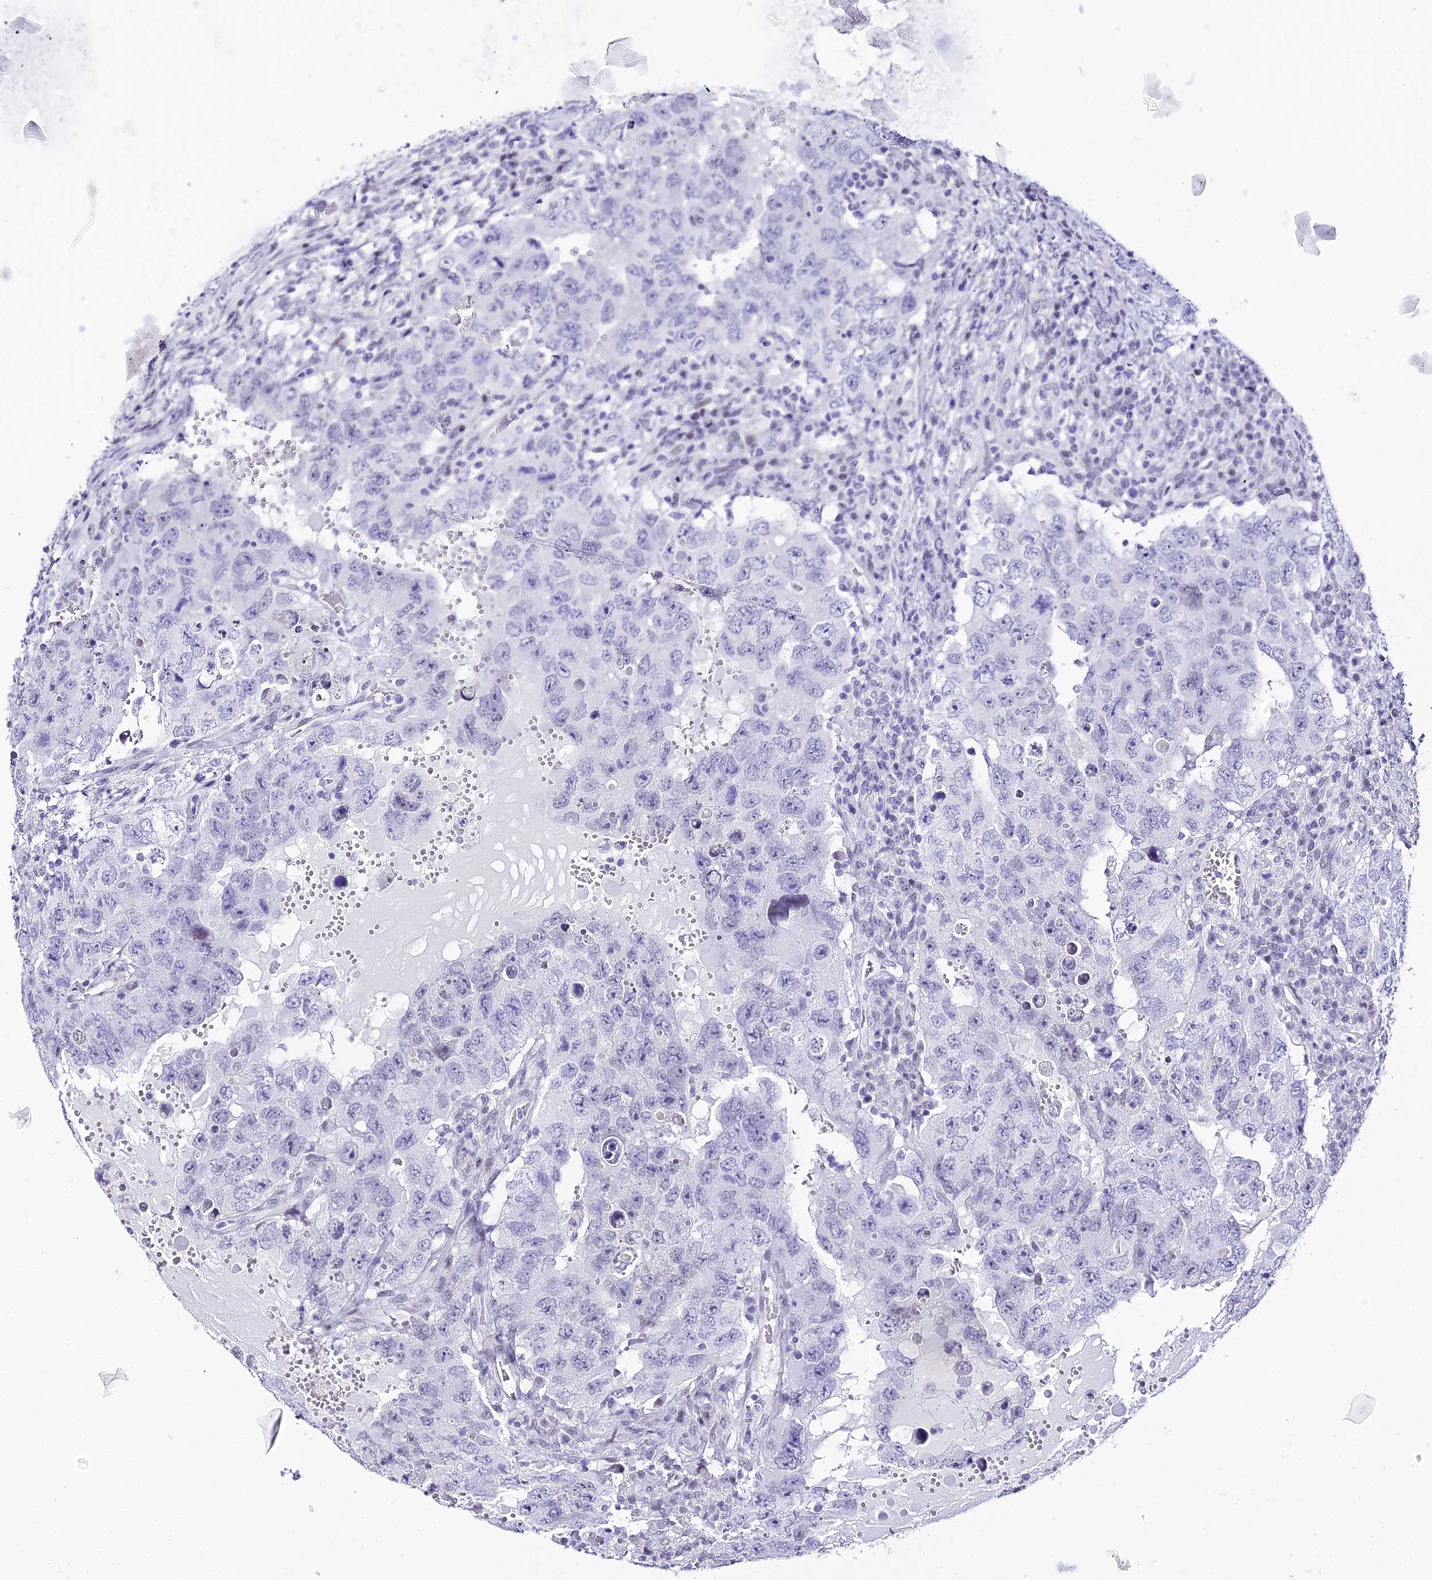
{"staining": {"intensity": "negative", "quantity": "none", "location": "none"}, "tissue": "testis cancer", "cell_type": "Tumor cells", "image_type": "cancer", "snomed": [{"axis": "morphology", "description": "Carcinoma, Embryonal, NOS"}, {"axis": "topography", "description": "Testis"}], "caption": "Micrograph shows no significant protein positivity in tumor cells of testis cancer.", "gene": "ABHD14A-ACY1", "patient": {"sex": "male", "age": 26}}